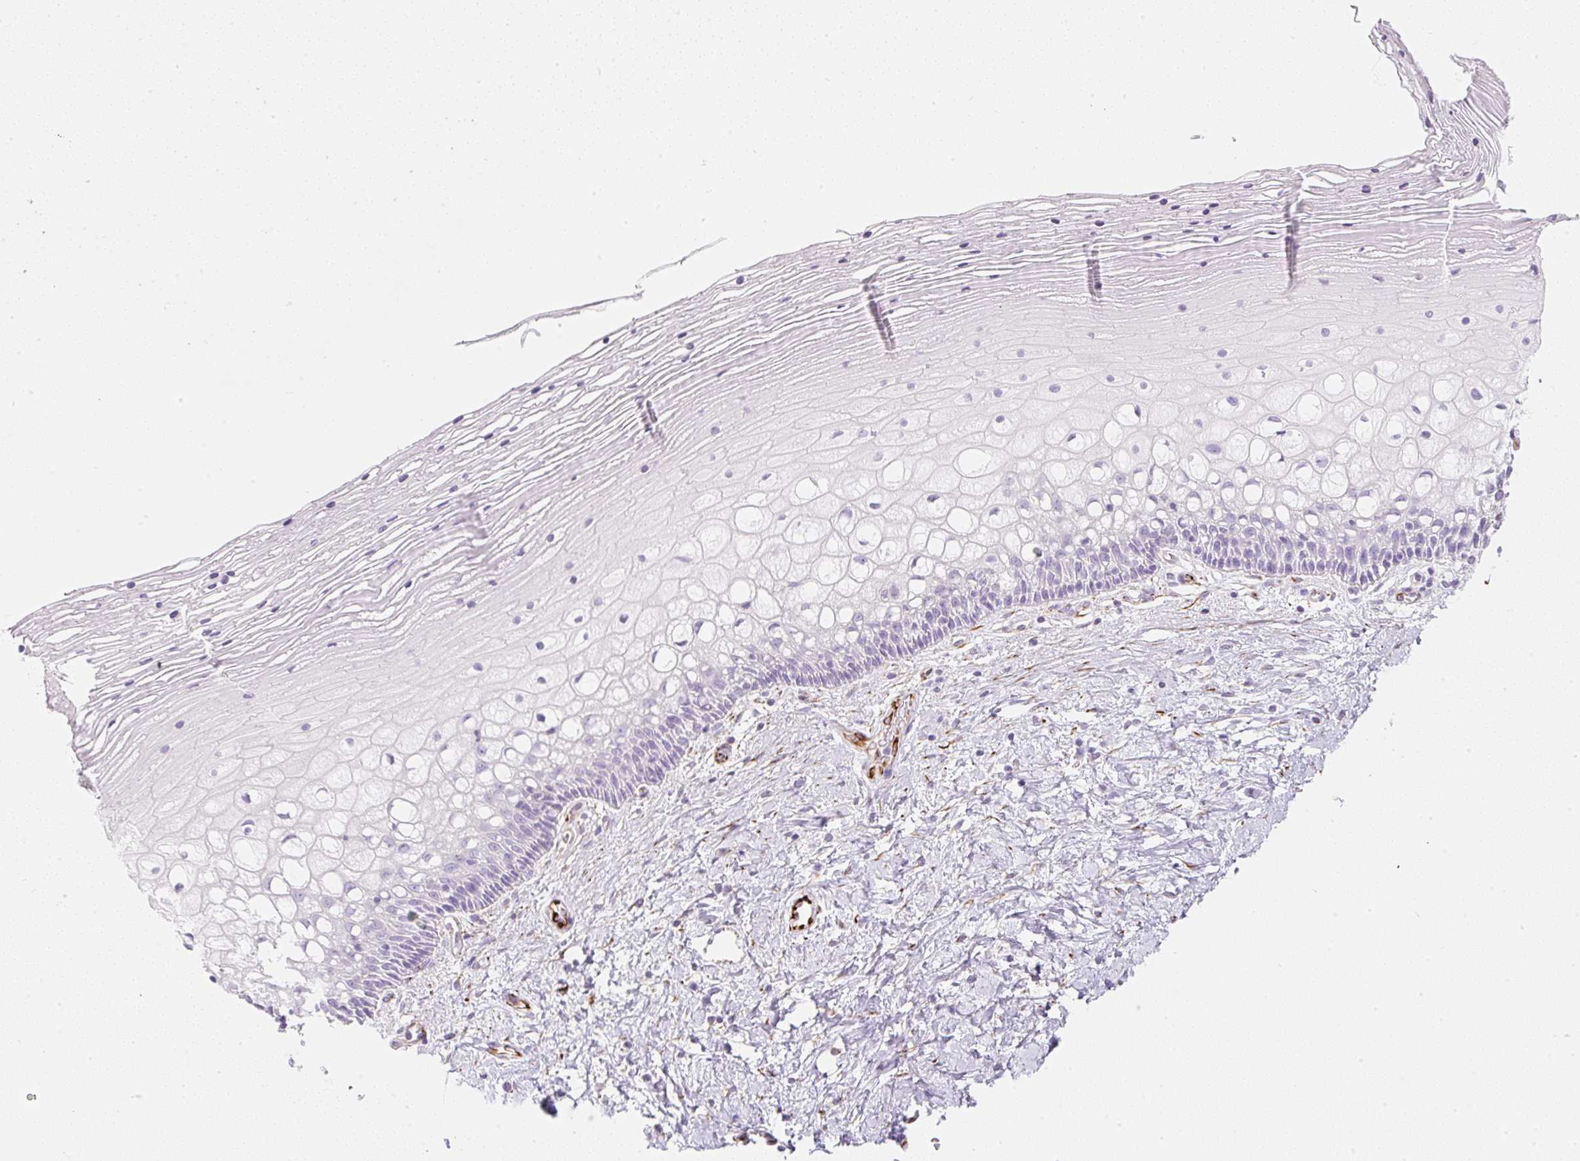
{"staining": {"intensity": "negative", "quantity": "none", "location": "none"}, "tissue": "cervix", "cell_type": "Glandular cells", "image_type": "normal", "snomed": [{"axis": "morphology", "description": "Normal tissue, NOS"}, {"axis": "topography", "description": "Cervix"}], "caption": "High power microscopy micrograph of an immunohistochemistry (IHC) micrograph of unremarkable cervix, revealing no significant expression in glandular cells. The staining is performed using DAB brown chromogen with nuclei counter-stained in using hematoxylin.", "gene": "ZNF689", "patient": {"sex": "female", "age": 36}}